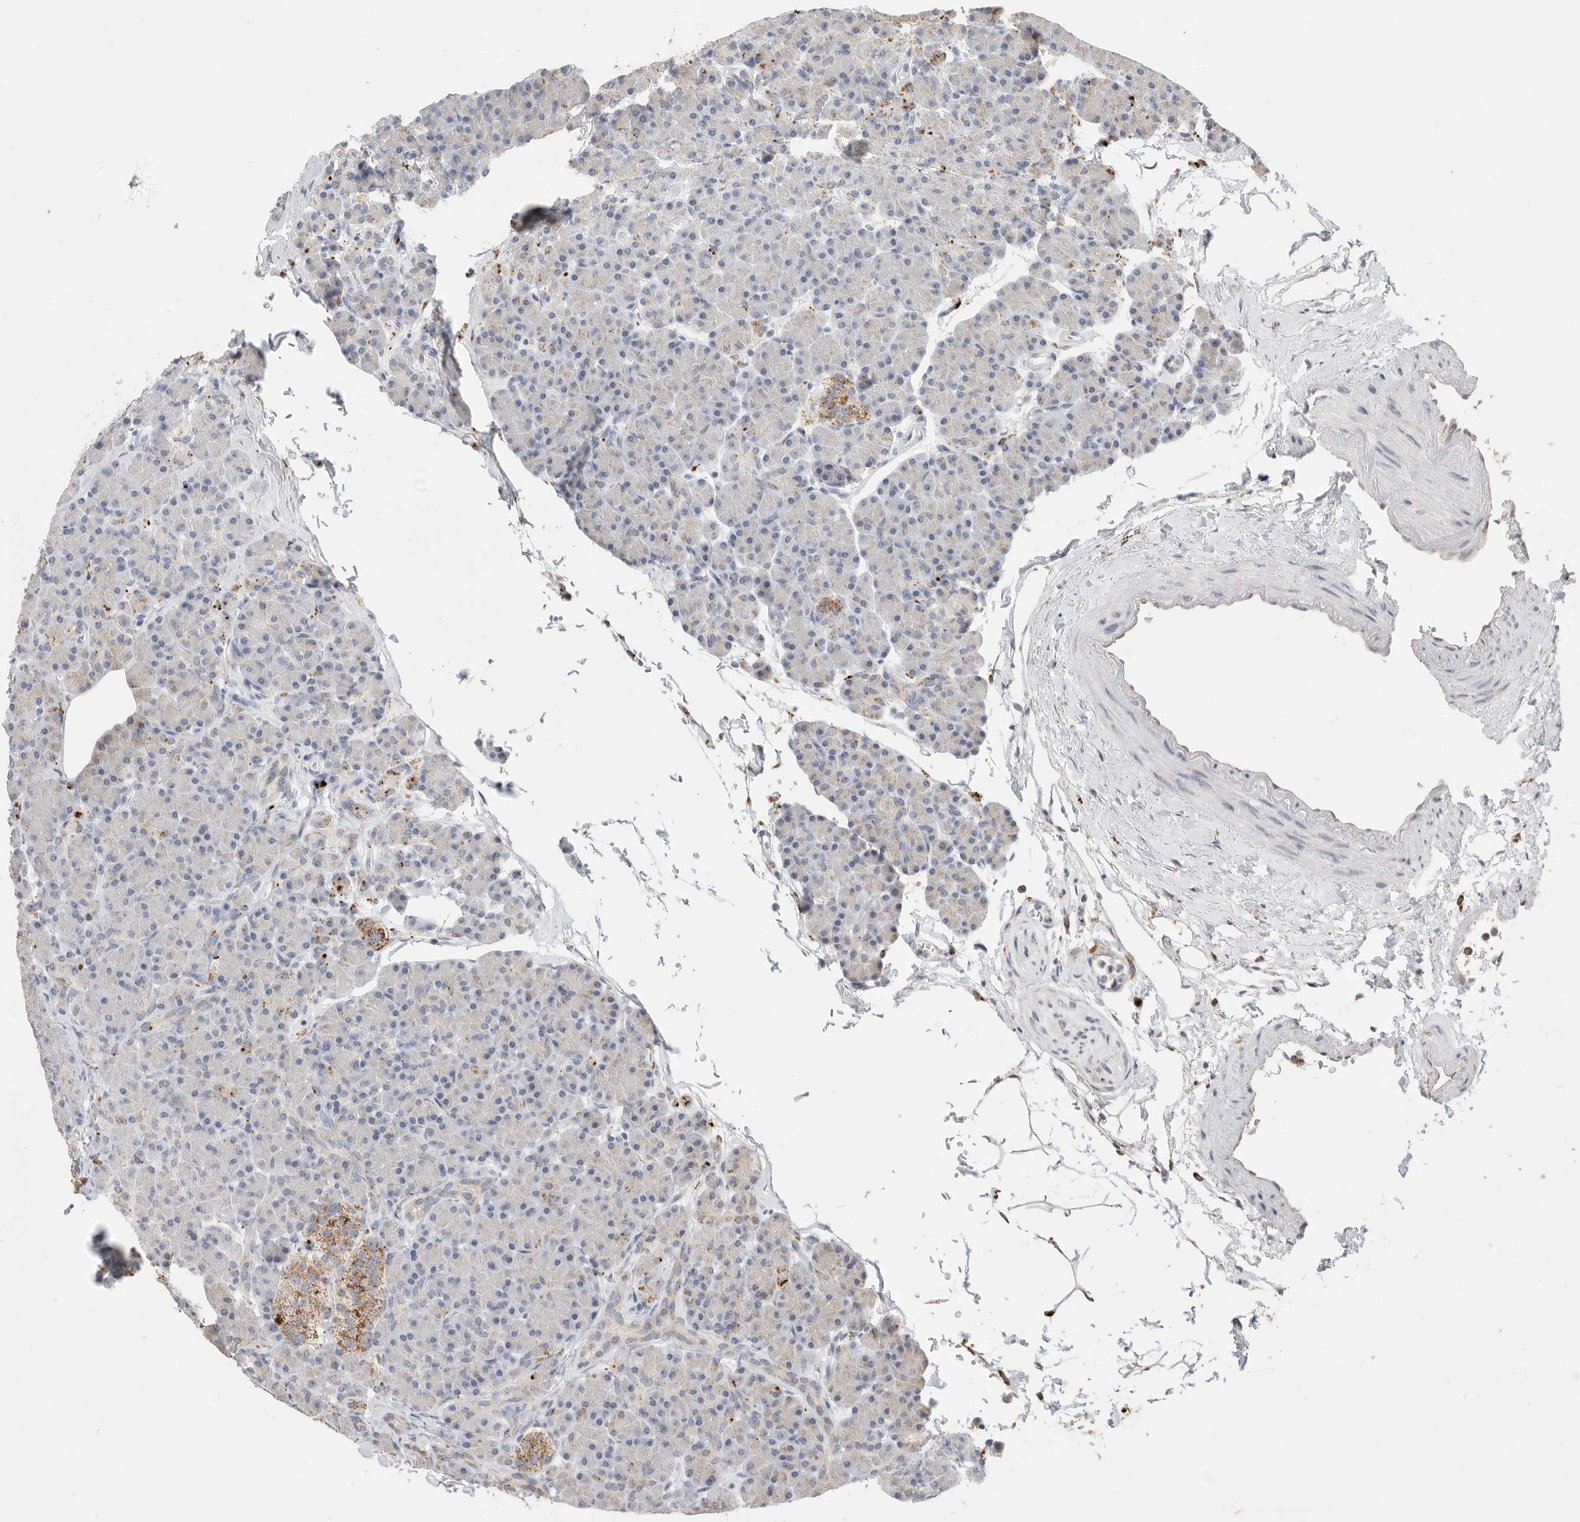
{"staining": {"intensity": "moderate", "quantity": "25%-75%", "location": "cytoplasmic/membranous"}, "tissue": "pancreas", "cell_type": "Exocrine glandular cells", "image_type": "normal", "snomed": [{"axis": "morphology", "description": "Normal tissue, NOS"}, {"axis": "topography", "description": "Pancreas"}], "caption": "Immunohistochemistry (DAB) staining of benign pancreas shows moderate cytoplasmic/membranous protein staining in about 25%-75% of exocrine glandular cells. The protein is stained brown, and the nuclei are stained in blue (DAB (3,3'-diaminobenzidine) IHC with brightfield microscopy, high magnification).", "gene": "GGH", "patient": {"sex": "female", "age": 43}}